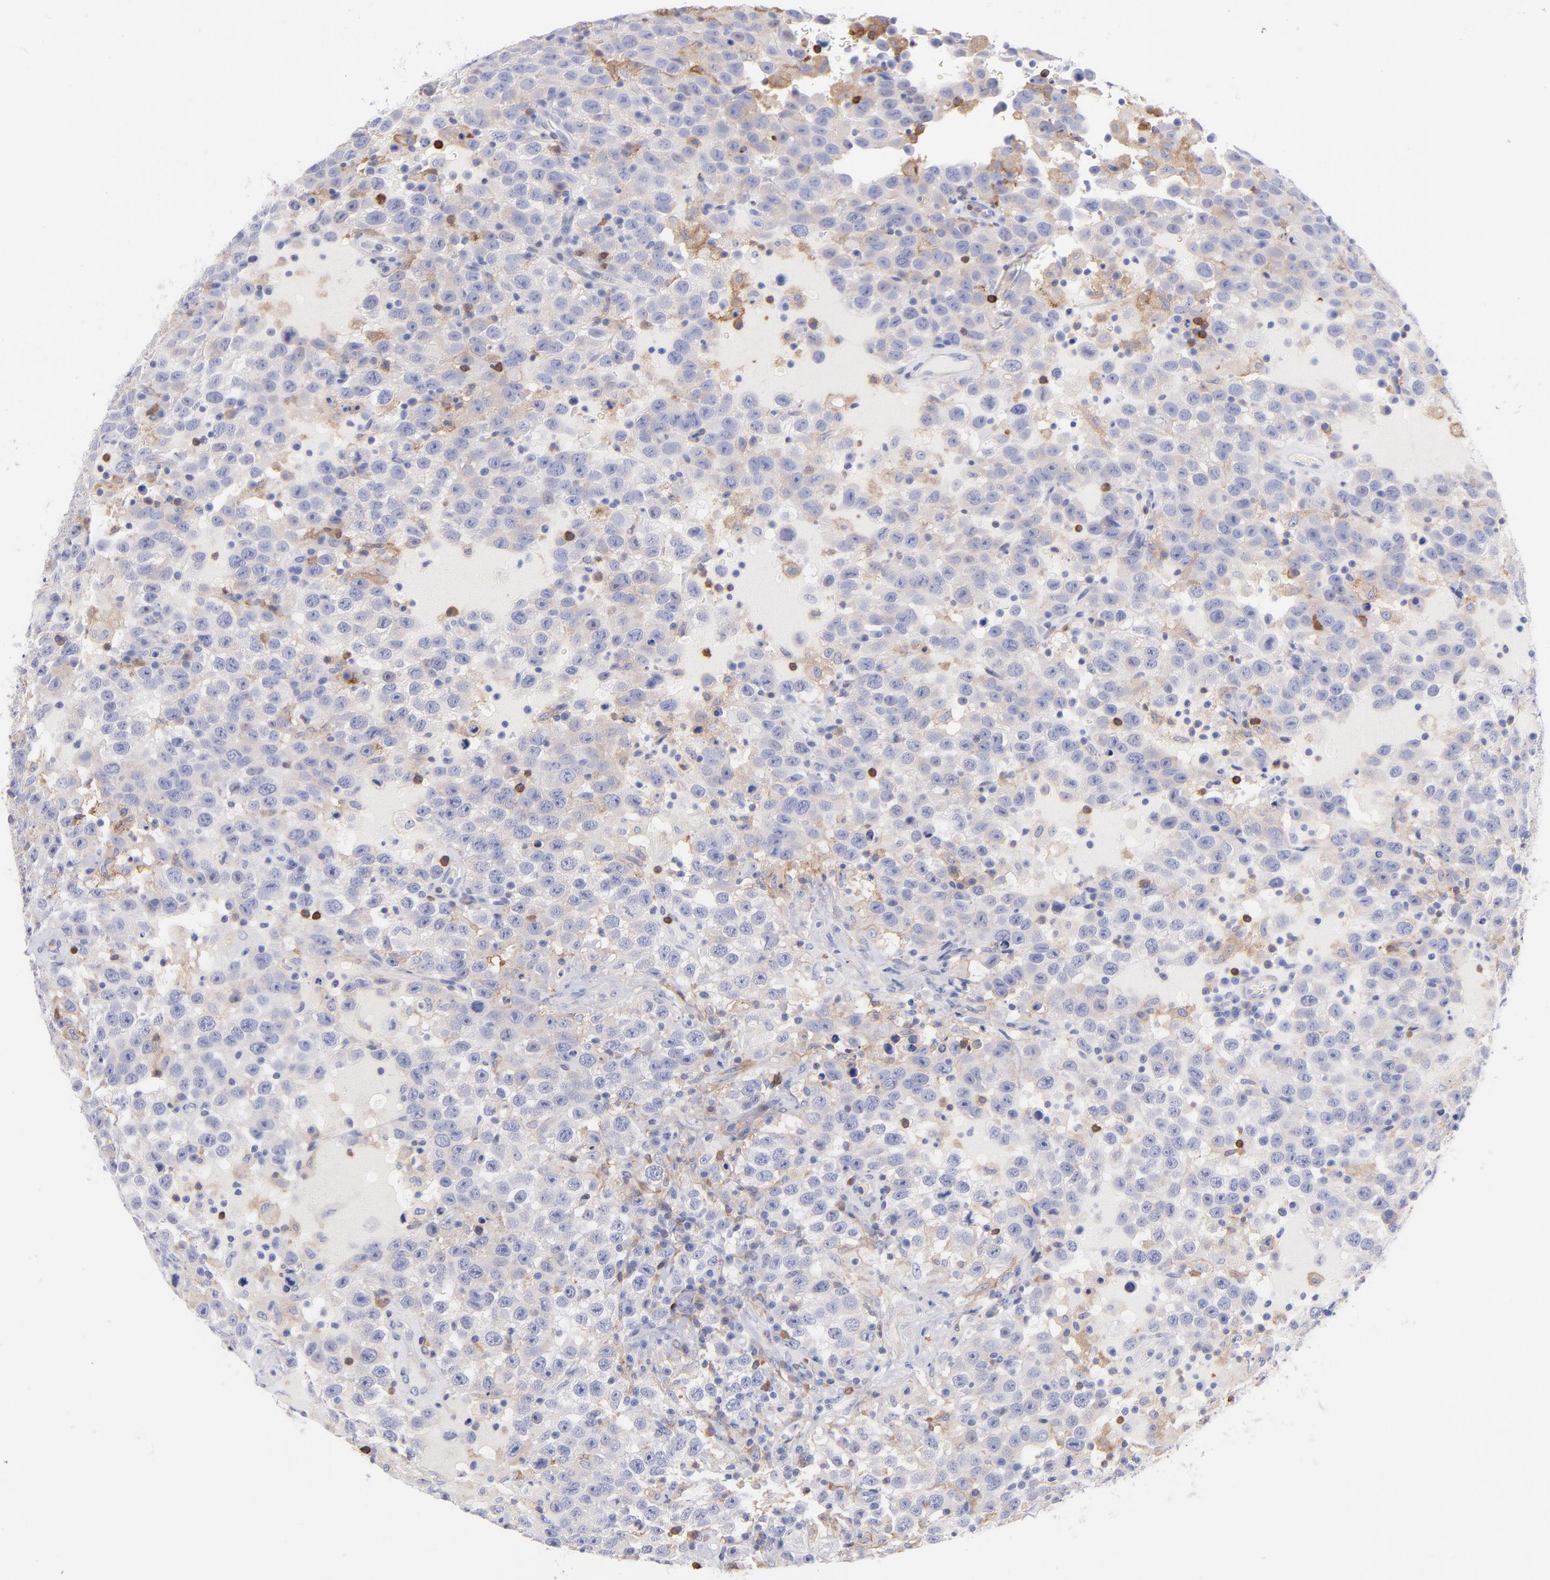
{"staining": {"intensity": "weak", "quantity": "25%-75%", "location": "cytoplasmic/membranous"}, "tissue": "testis cancer", "cell_type": "Tumor cells", "image_type": "cancer", "snomed": [{"axis": "morphology", "description": "Seminoma, NOS"}, {"axis": "topography", "description": "Testis"}], "caption": "DAB immunohistochemical staining of seminoma (testis) reveals weak cytoplasmic/membranous protein expression in approximately 25%-75% of tumor cells.", "gene": "PRKCA", "patient": {"sex": "male", "age": 41}}